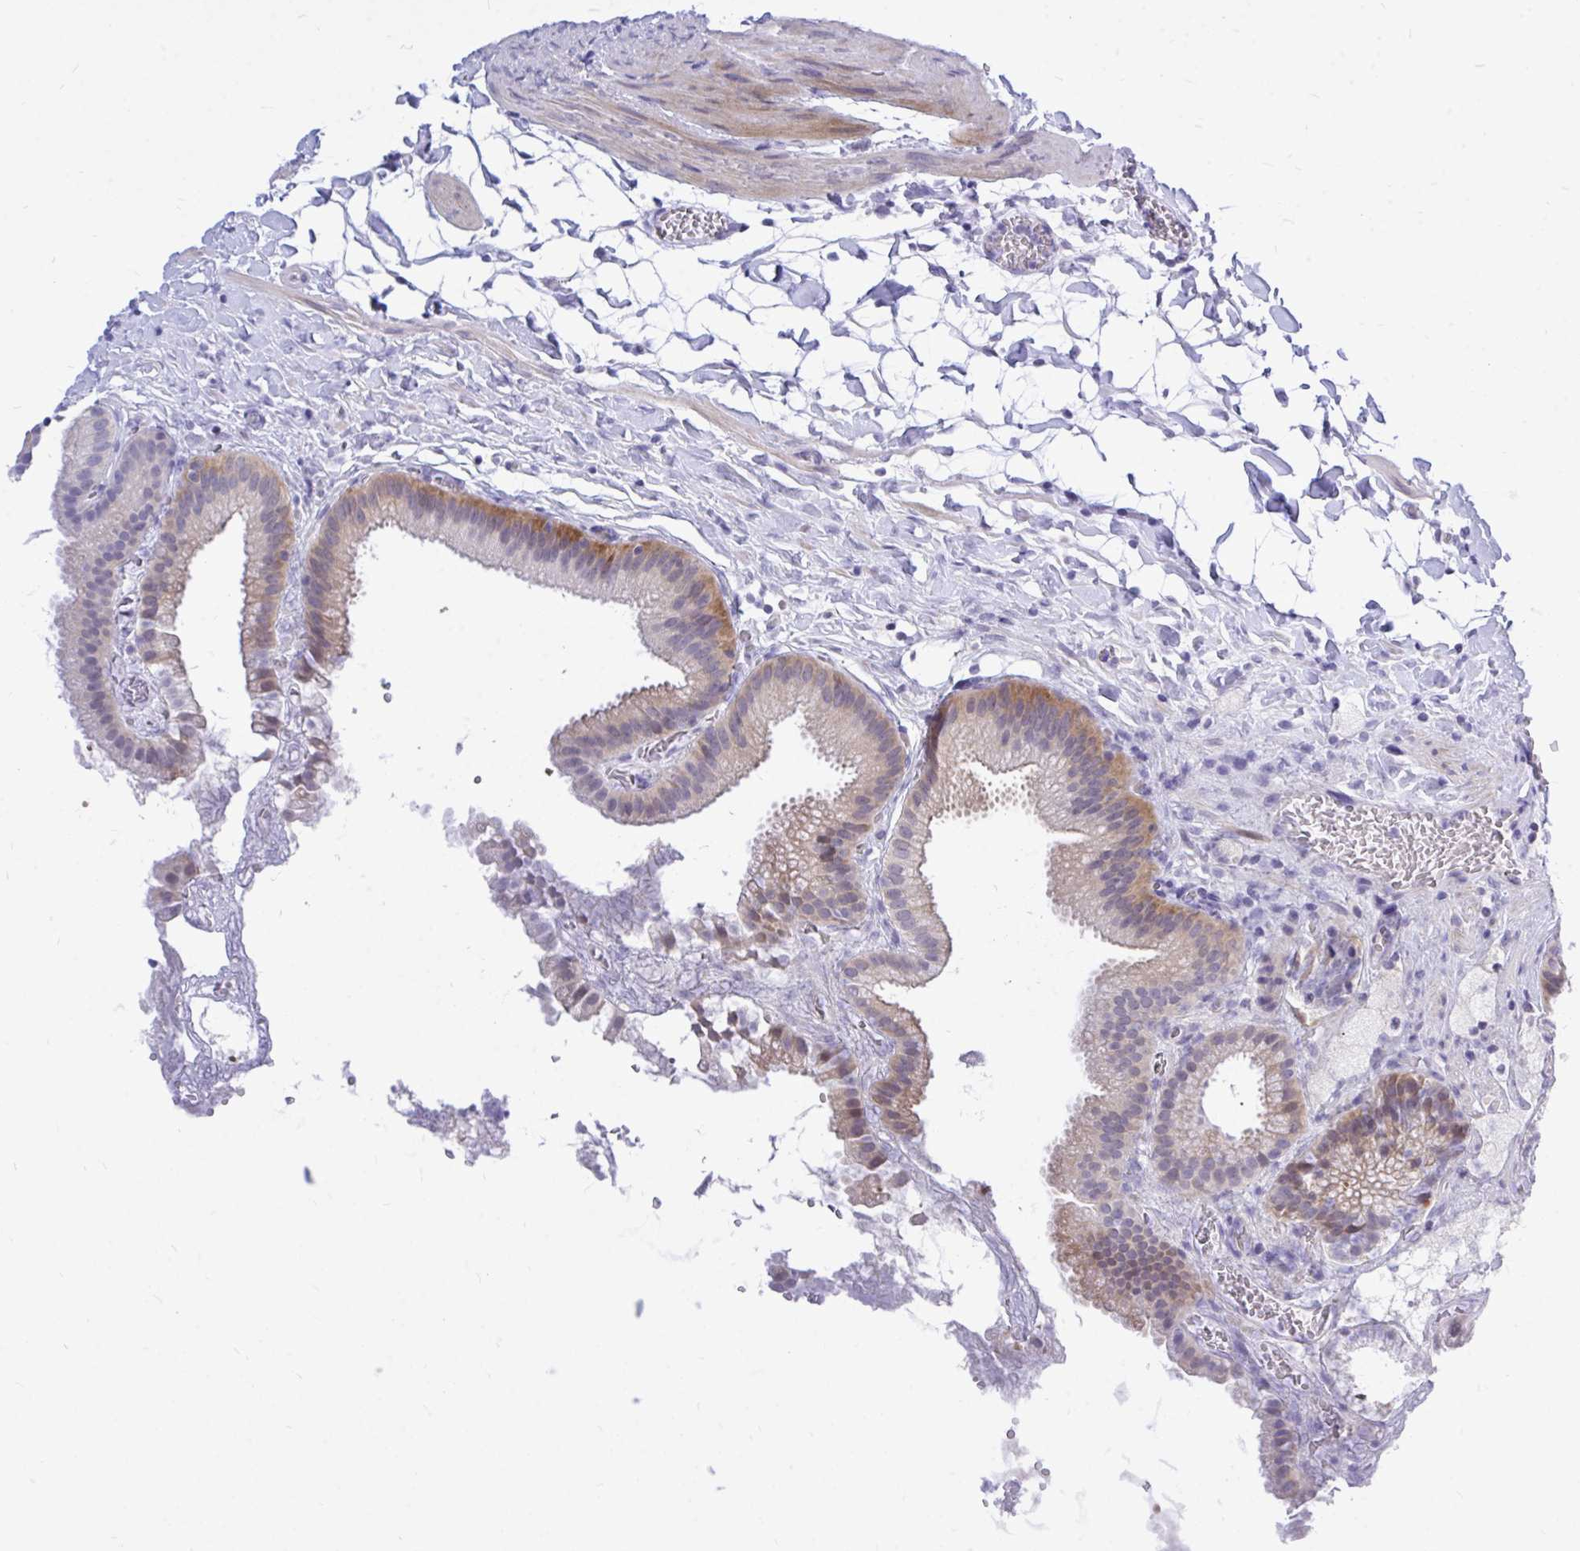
{"staining": {"intensity": "moderate", "quantity": "<25%", "location": "cytoplasmic/membranous"}, "tissue": "gallbladder", "cell_type": "Glandular cells", "image_type": "normal", "snomed": [{"axis": "morphology", "description": "Normal tissue, NOS"}, {"axis": "topography", "description": "Gallbladder"}], "caption": "DAB immunohistochemical staining of unremarkable gallbladder shows moderate cytoplasmic/membranous protein positivity in about <25% of glandular cells.", "gene": "ZBTB25", "patient": {"sex": "female", "age": 63}}